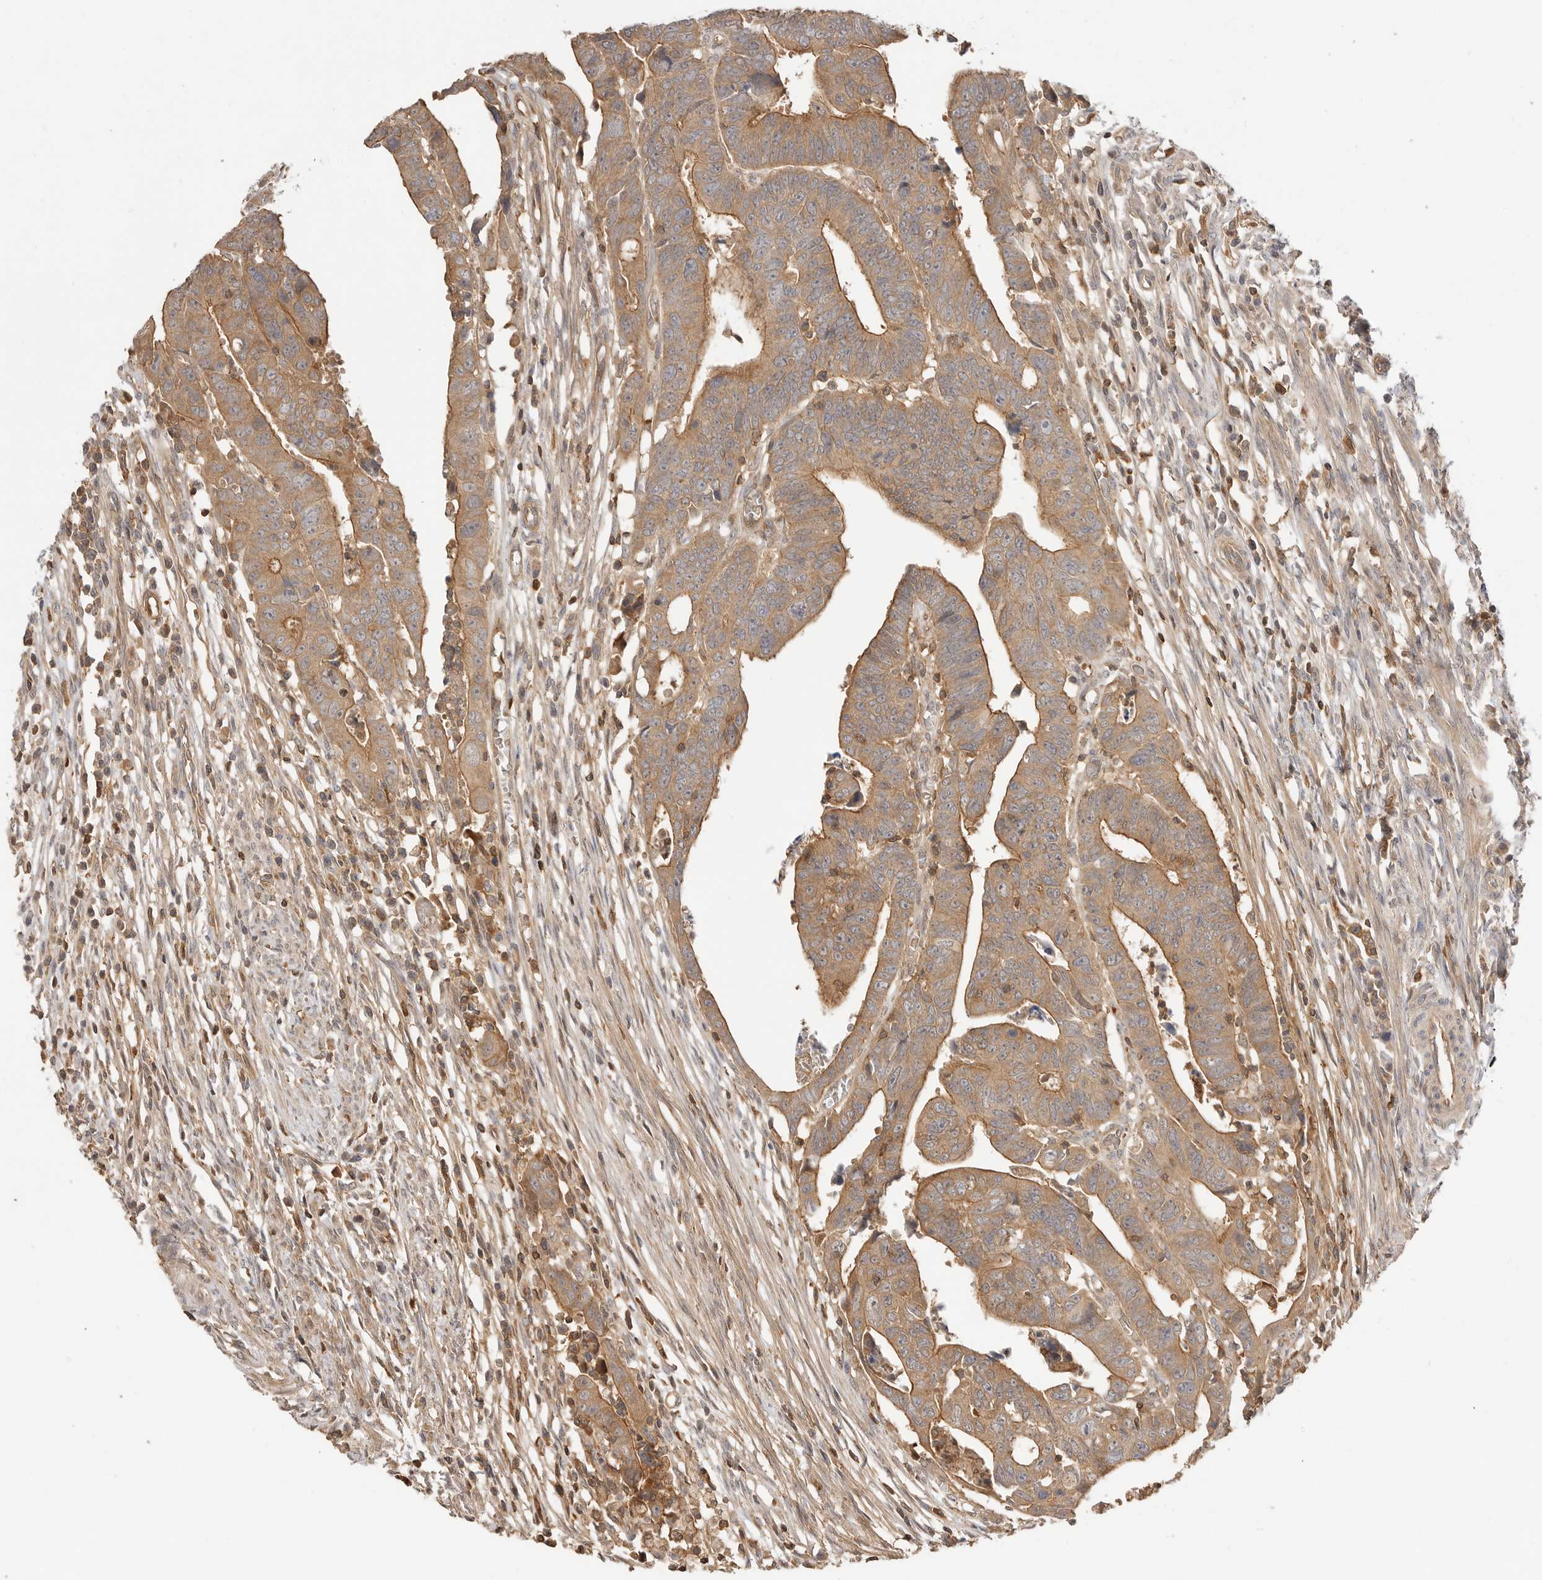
{"staining": {"intensity": "moderate", "quantity": ">75%", "location": "cytoplasmic/membranous"}, "tissue": "colorectal cancer", "cell_type": "Tumor cells", "image_type": "cancer", "snomed": [{"axis": "morphology", "description": "Adenocarcinoma, NOS"}, {"axis": "topography", "description": "Rectum"}], "caption": "IHC photomicrograph of neoplastic tissue: colorectal adenocarcinoma stained using immunohistochemistry exhibits medium levels of moderate protein expression localized specifically in the cytoplasmic/membranous of tumor cells, appearing as a cytoplasmic/membranous brown color.", "gene": "CLDN12", "patient": {"sex": "female", "age": 65}}